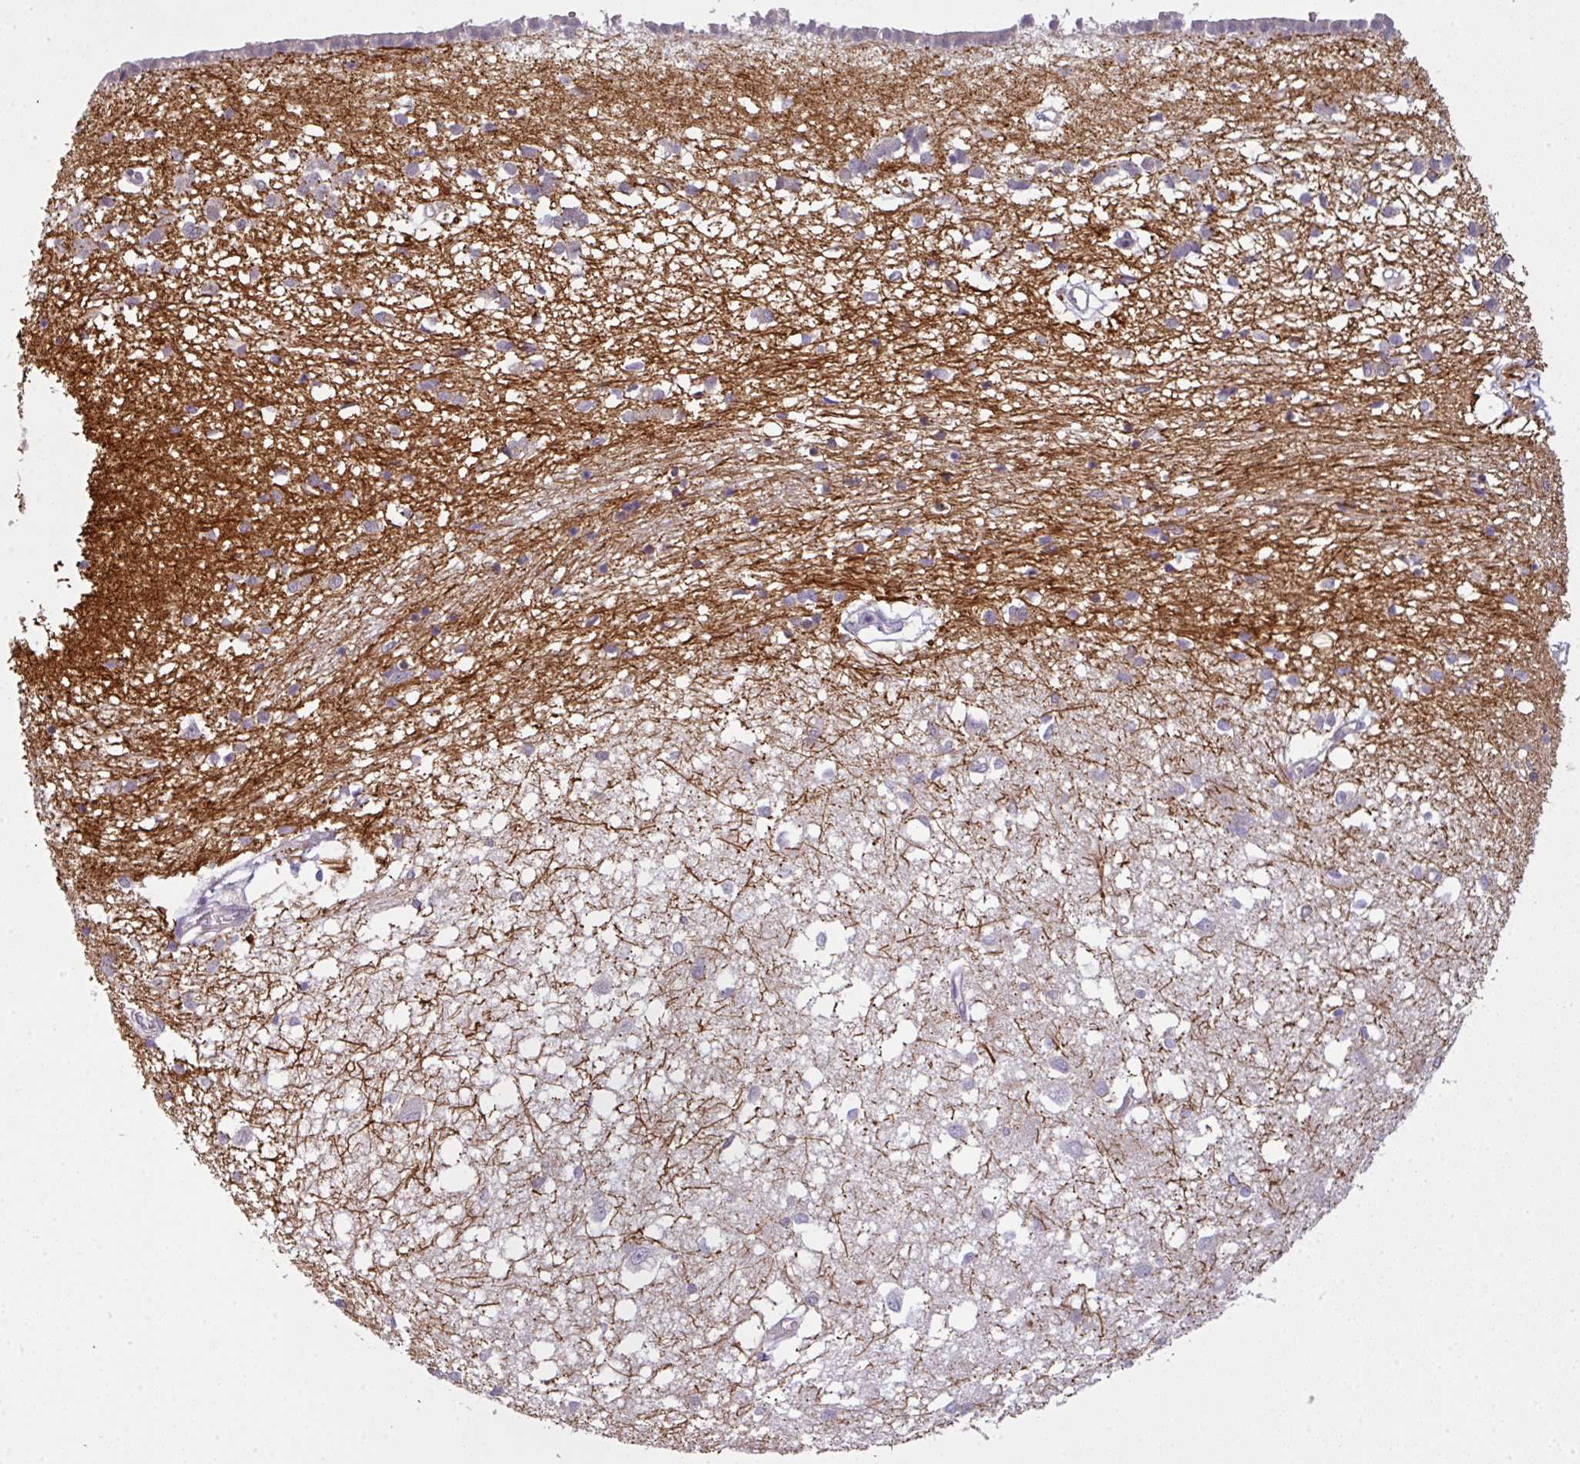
{"staining": {"intensity": "negative", "quantity": "none", "location": "none"}, "tissue": "caudate", "cell_type": "Glial cells", "image_type": "normal", "snomed": [{"axis": "morphology", "description": "Normal tissue, NOS"}, {"axis": "topography", "description": "Lateral ventricle wall"}], "caption": "DAB immunohistochemical staining of normal human caudate reveals no significant expression in glial cells.", "gene": "DERPC", "patient": {"sex": "male", "age": 70}}